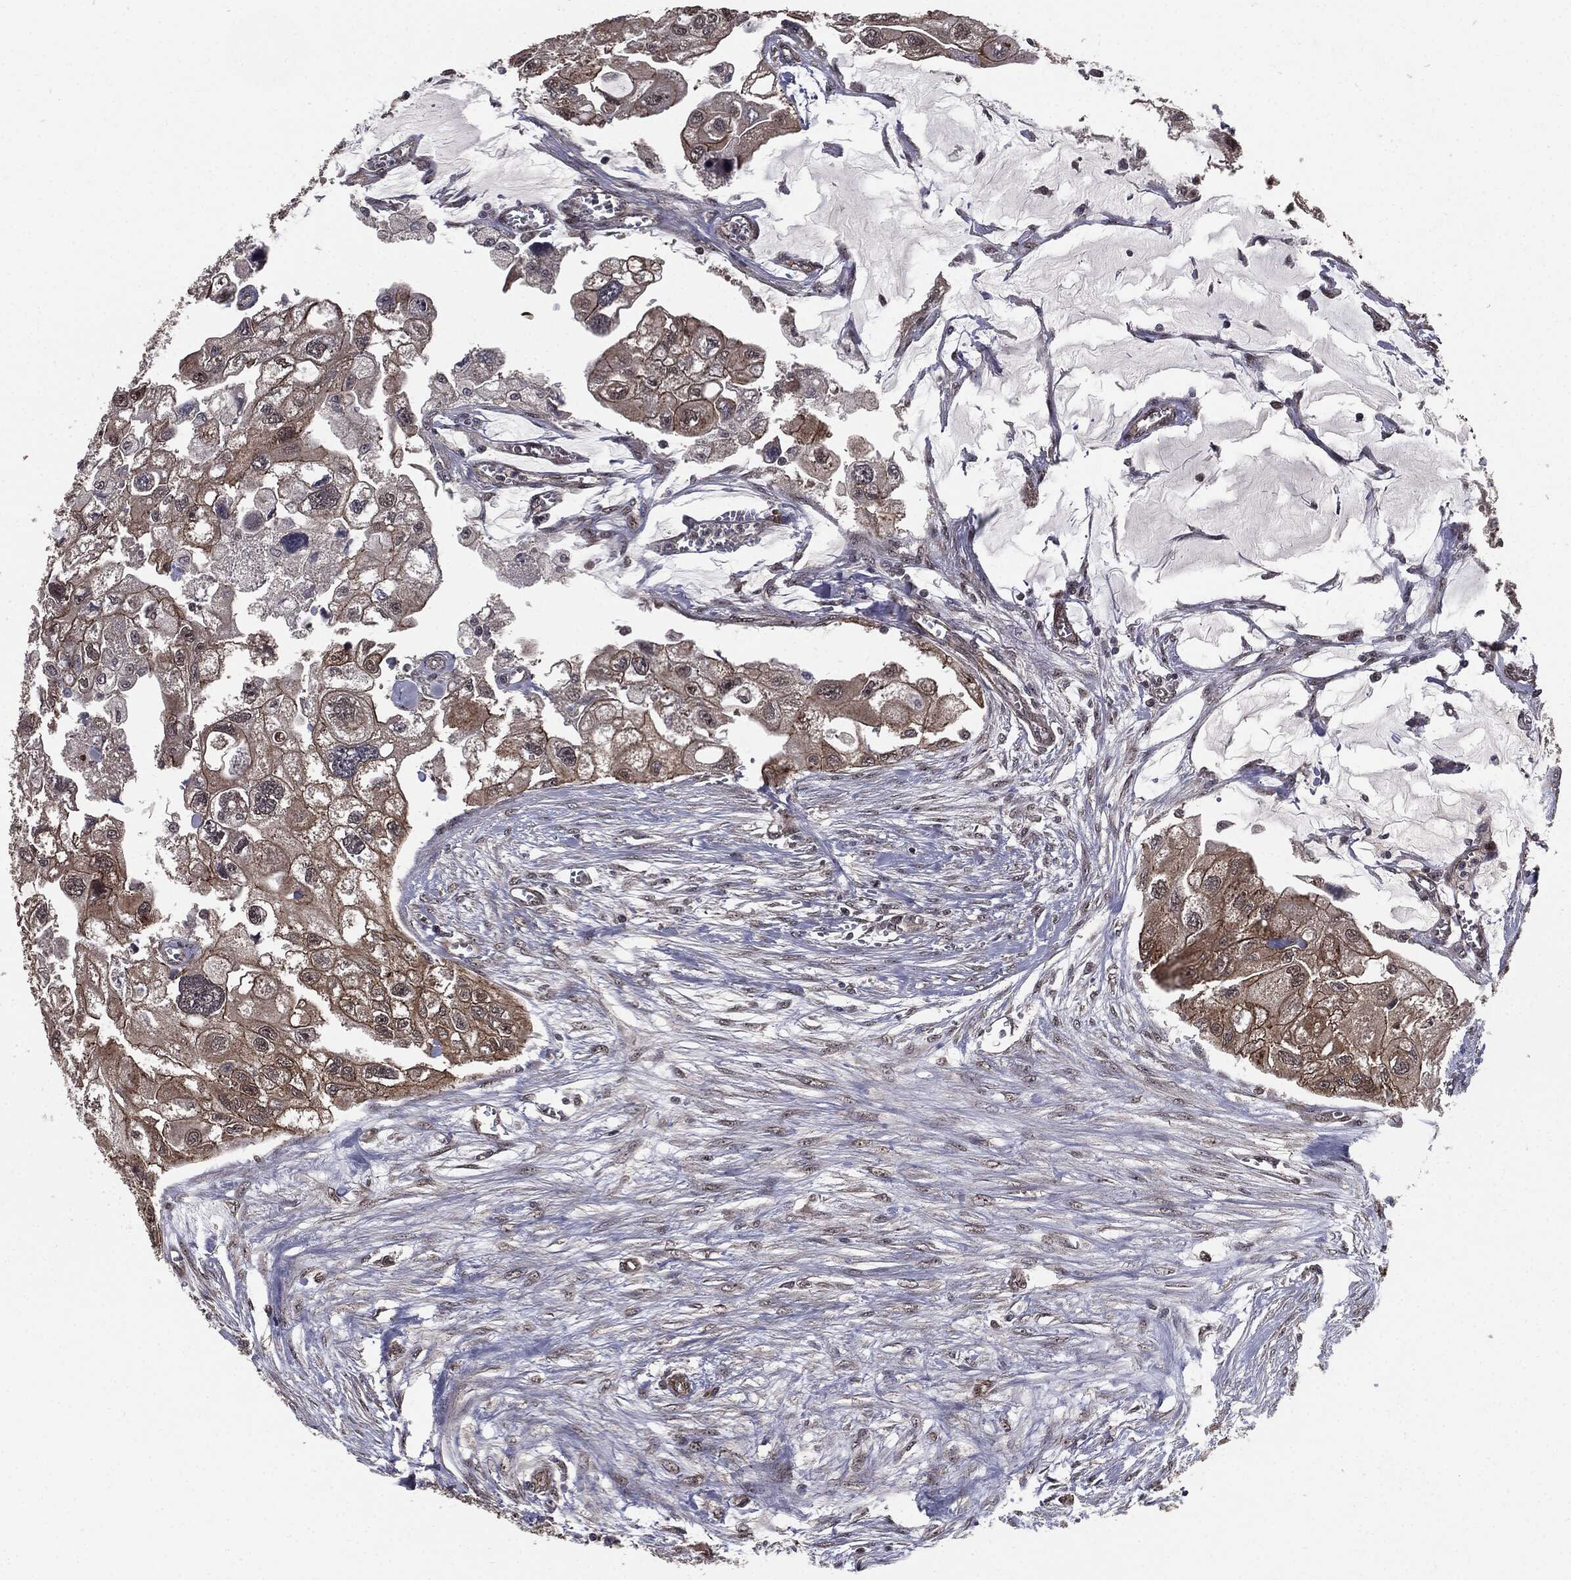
{"staining": {"intensity": "strong", "quantity": "25%-75%", "location": "cytoplasmic/membranous"}, "tissue": "urothelial cancer", "cell_type": "Tumor cells", "image_type": "cancer", "snomed": [{"axis": "morphology", "description": "Urothelial carcinoma, High grade"}, {"axis": "topography", "description": "Urinary bladder"}], "caption": "Urothelial cancer stained for a protein shows strong cytoplasmic/membranous positivity in tumor cells. (DAB (3,3'-diaminobenzidine) IHC, brown staining for protein, blue staining for nuclei).", "gene": "PTPA", "patient": {"sex": "male", "age": 59}}